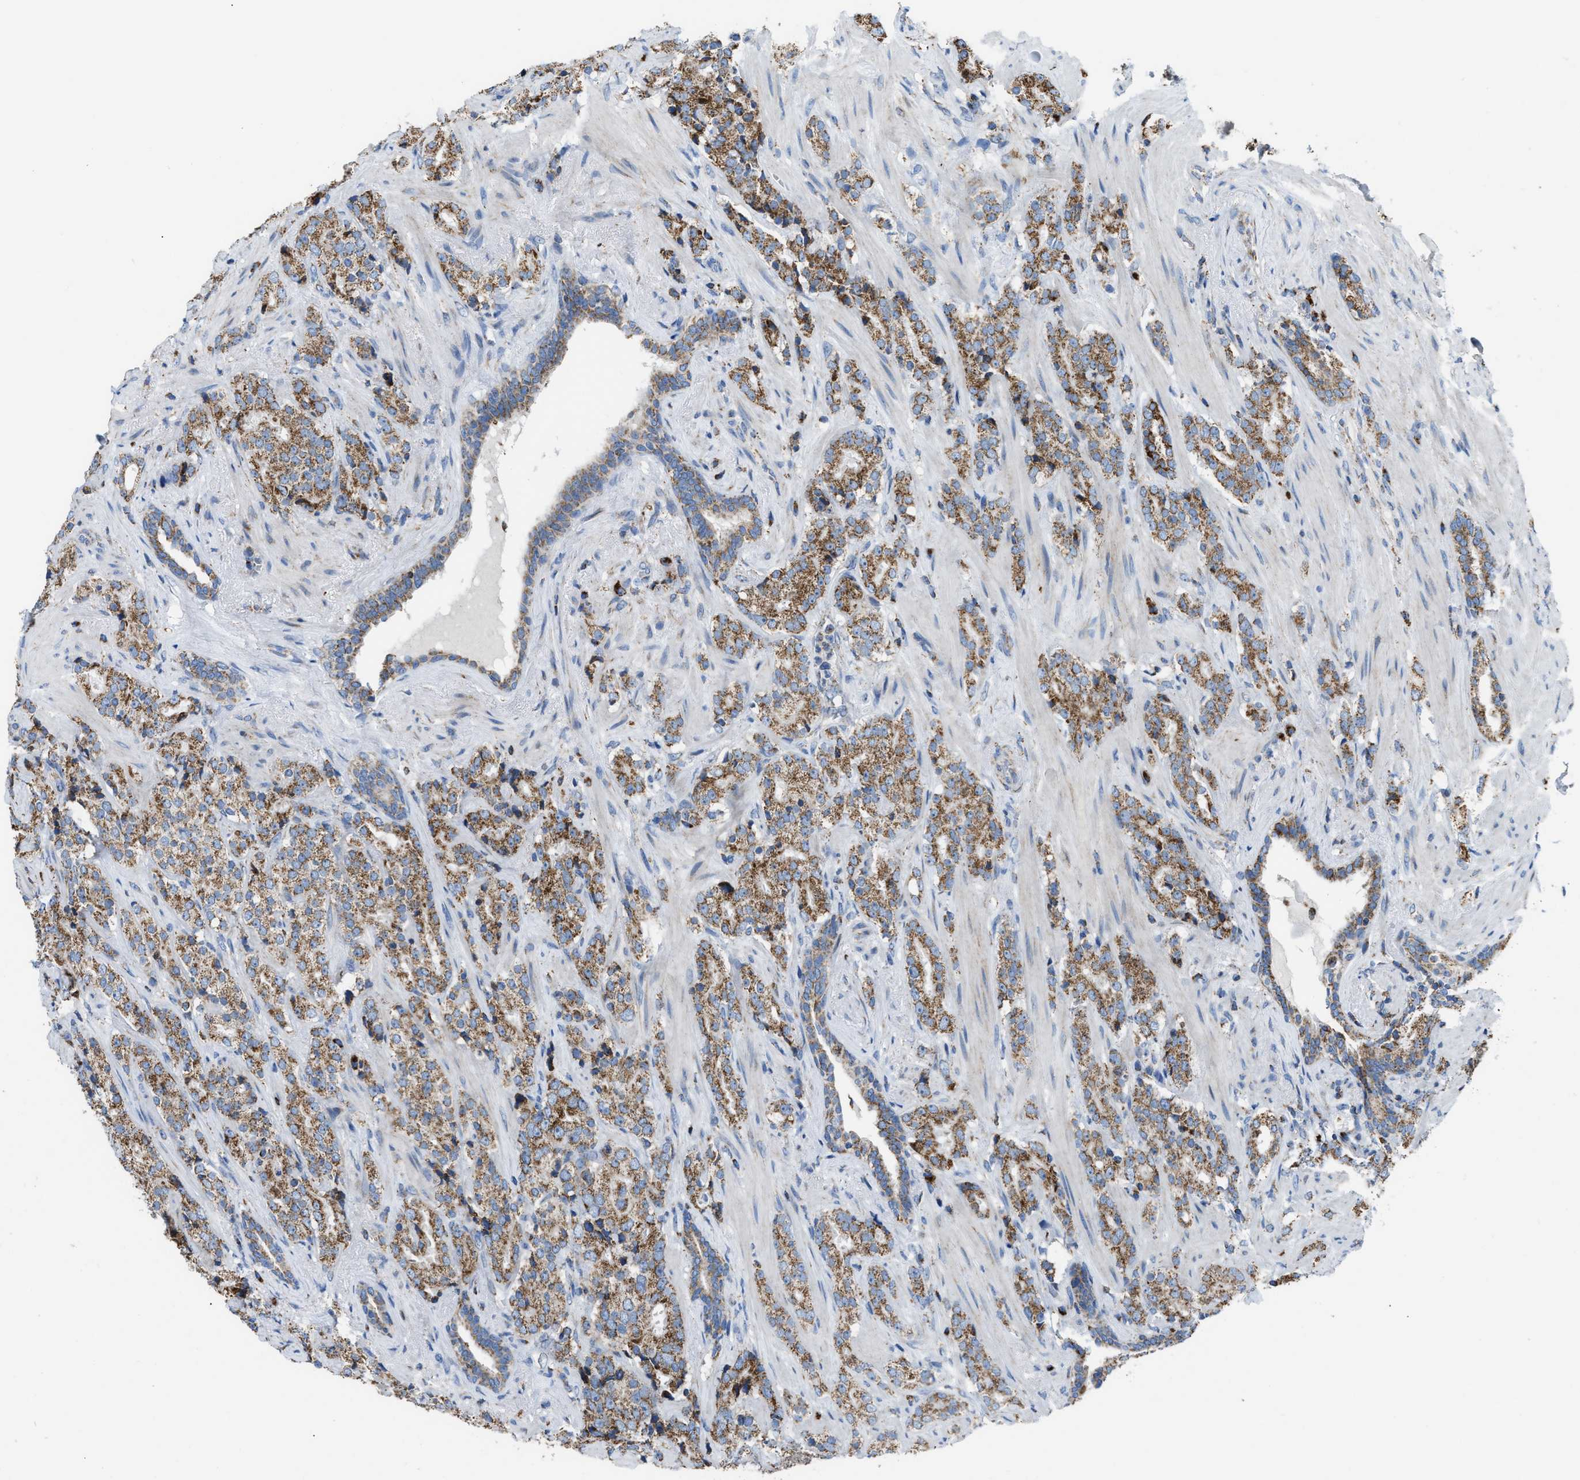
{"staining": {"intensity": "moderate", "quantity": ">75%", "location": "cytoplasmic/membranous"}, "tissue": "prostate cancer", "cell_type": "Tumor cells", "image_type": "cancer", "snomed": [{"axis": "morphology", "description": "Adenocarcinoma, High grade"}, {"axis": "topography", "description": "Prostate"}], "caption": "Brown immunohistochemical staining in prostate high-grade adenocarcinoma shows moderate cytoplasmic/membranous positivity in about >75% of tumor cells.", "gene": "ETFB", "patient": {"sex": "male", "age": 71}}